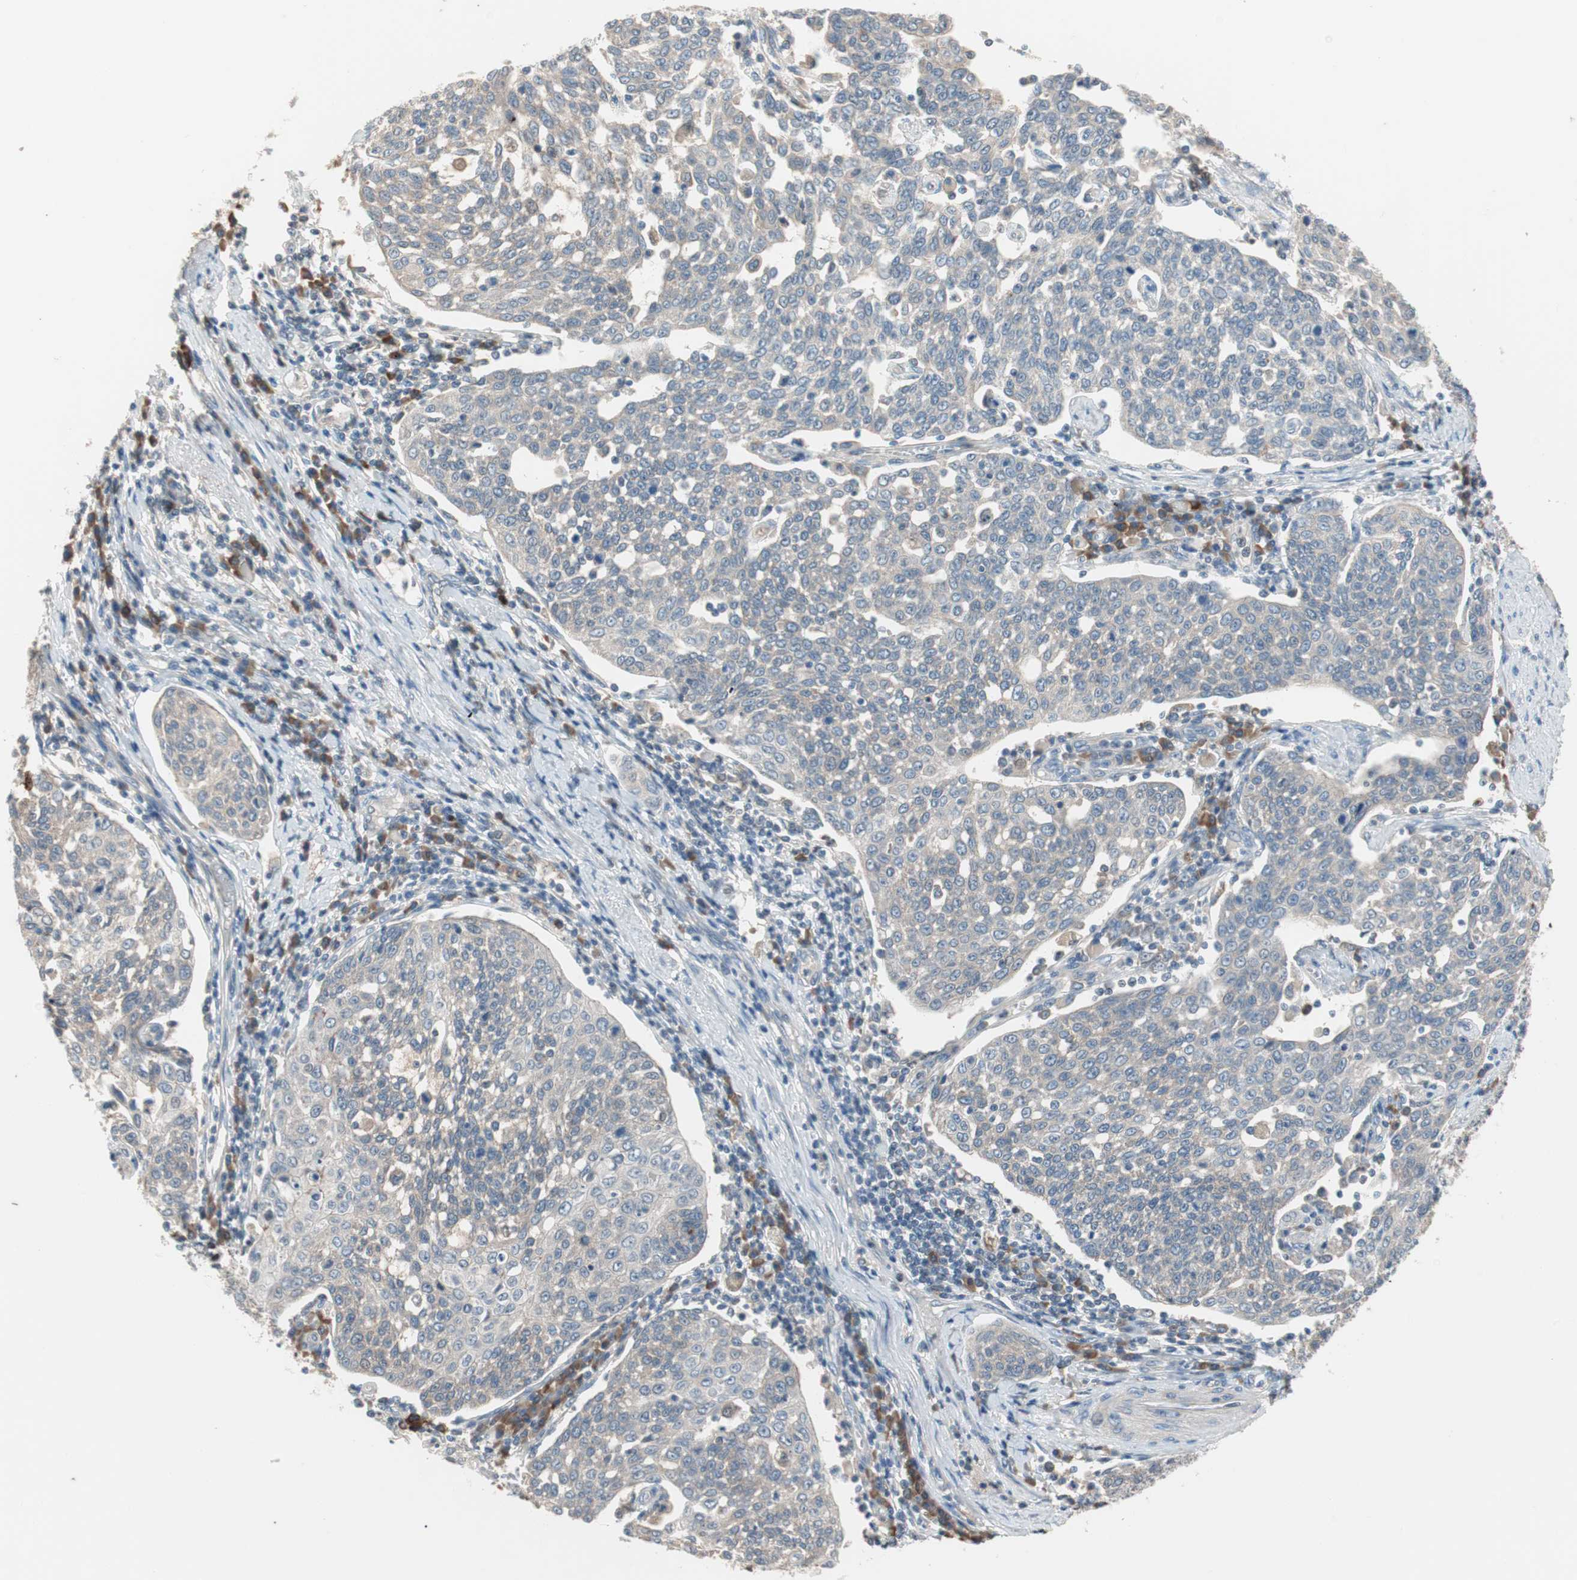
{"staining": {"intensity": "weak", "quantity": "<25%", "location": "cytoplasmic/membranous"}, "tissue": "cervical cancer", "cell_type": "Tumor cells", "image_type": "cancer", "snomed": [{"axis": "morphology", "description": "Squamous cell carcinoma, NOS"}, {"axis": "topography", "description": "Cervix"}], "caption": "This is an immunohistochemistry (IHC) histopathology image of human squamous cell carcinoma (cervical). There is no staining in tumor cells.", "gene": "PCK1", "patient": {"sex": "female", "age": 34}}